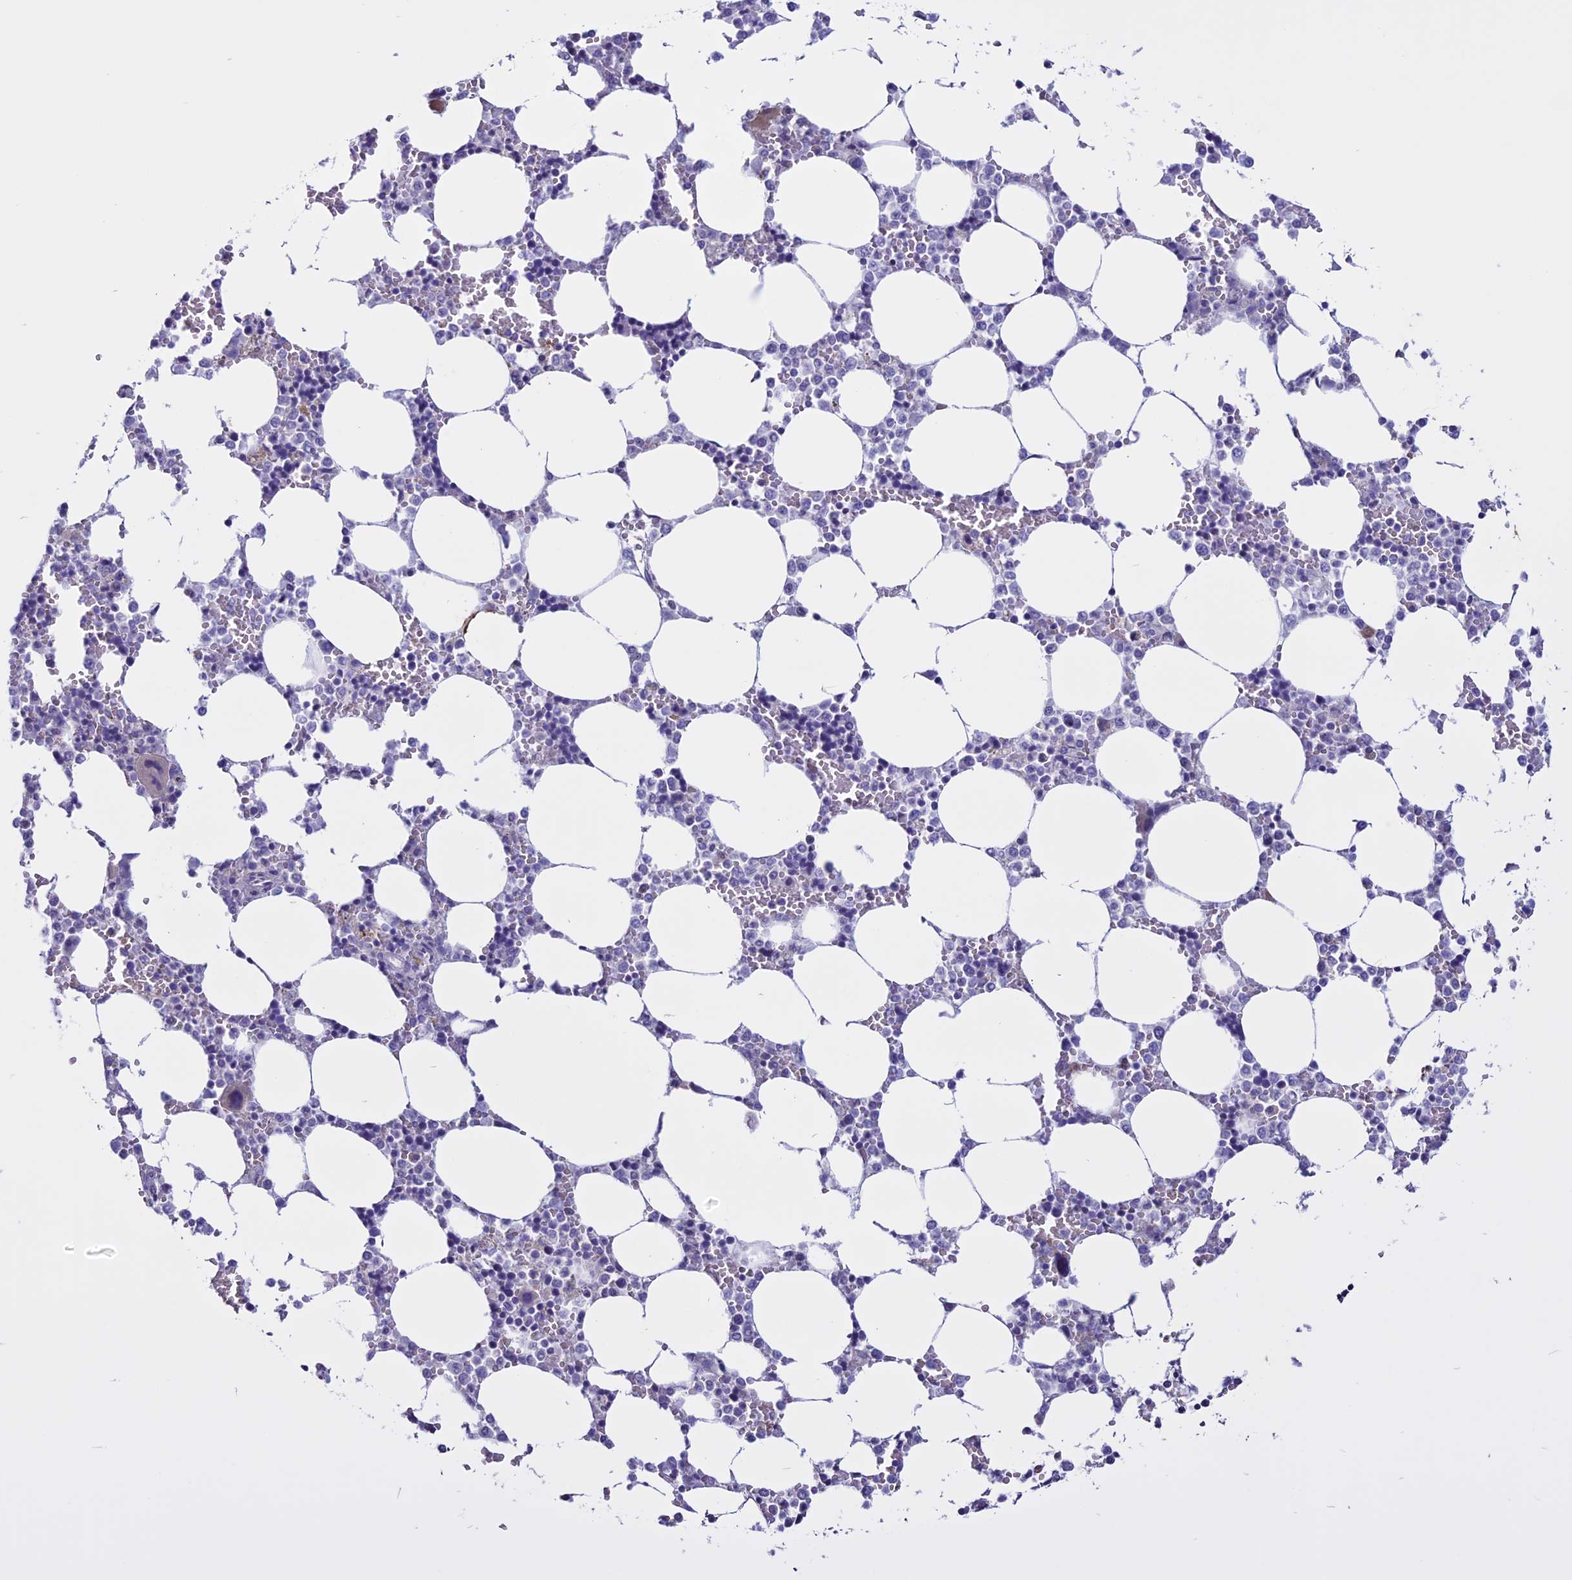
{"staining": {"intensity": "negative", "quantity": "none", "location": "none"}, "tissue": "bone marrow", "cell_type": "Hematopoietic cells", "image_type": "normal", "snomed": [{"axis": "morphology", "description": "Normal tissue, NOS"}, {"axis": "topography", "description": "Bone marrow"}], "caption": "The immunohistochemistry image has no significant staining in hematopoietic cells of bone marrow. (Stains: DAB (3,3'-diaminobenzidine) IHC with hematoxylin counter stain, Microscopy: brightfield microscopy at high magnification).", "gene": "CLEC2L", "patient": {"sex": "male", "age": 64}}